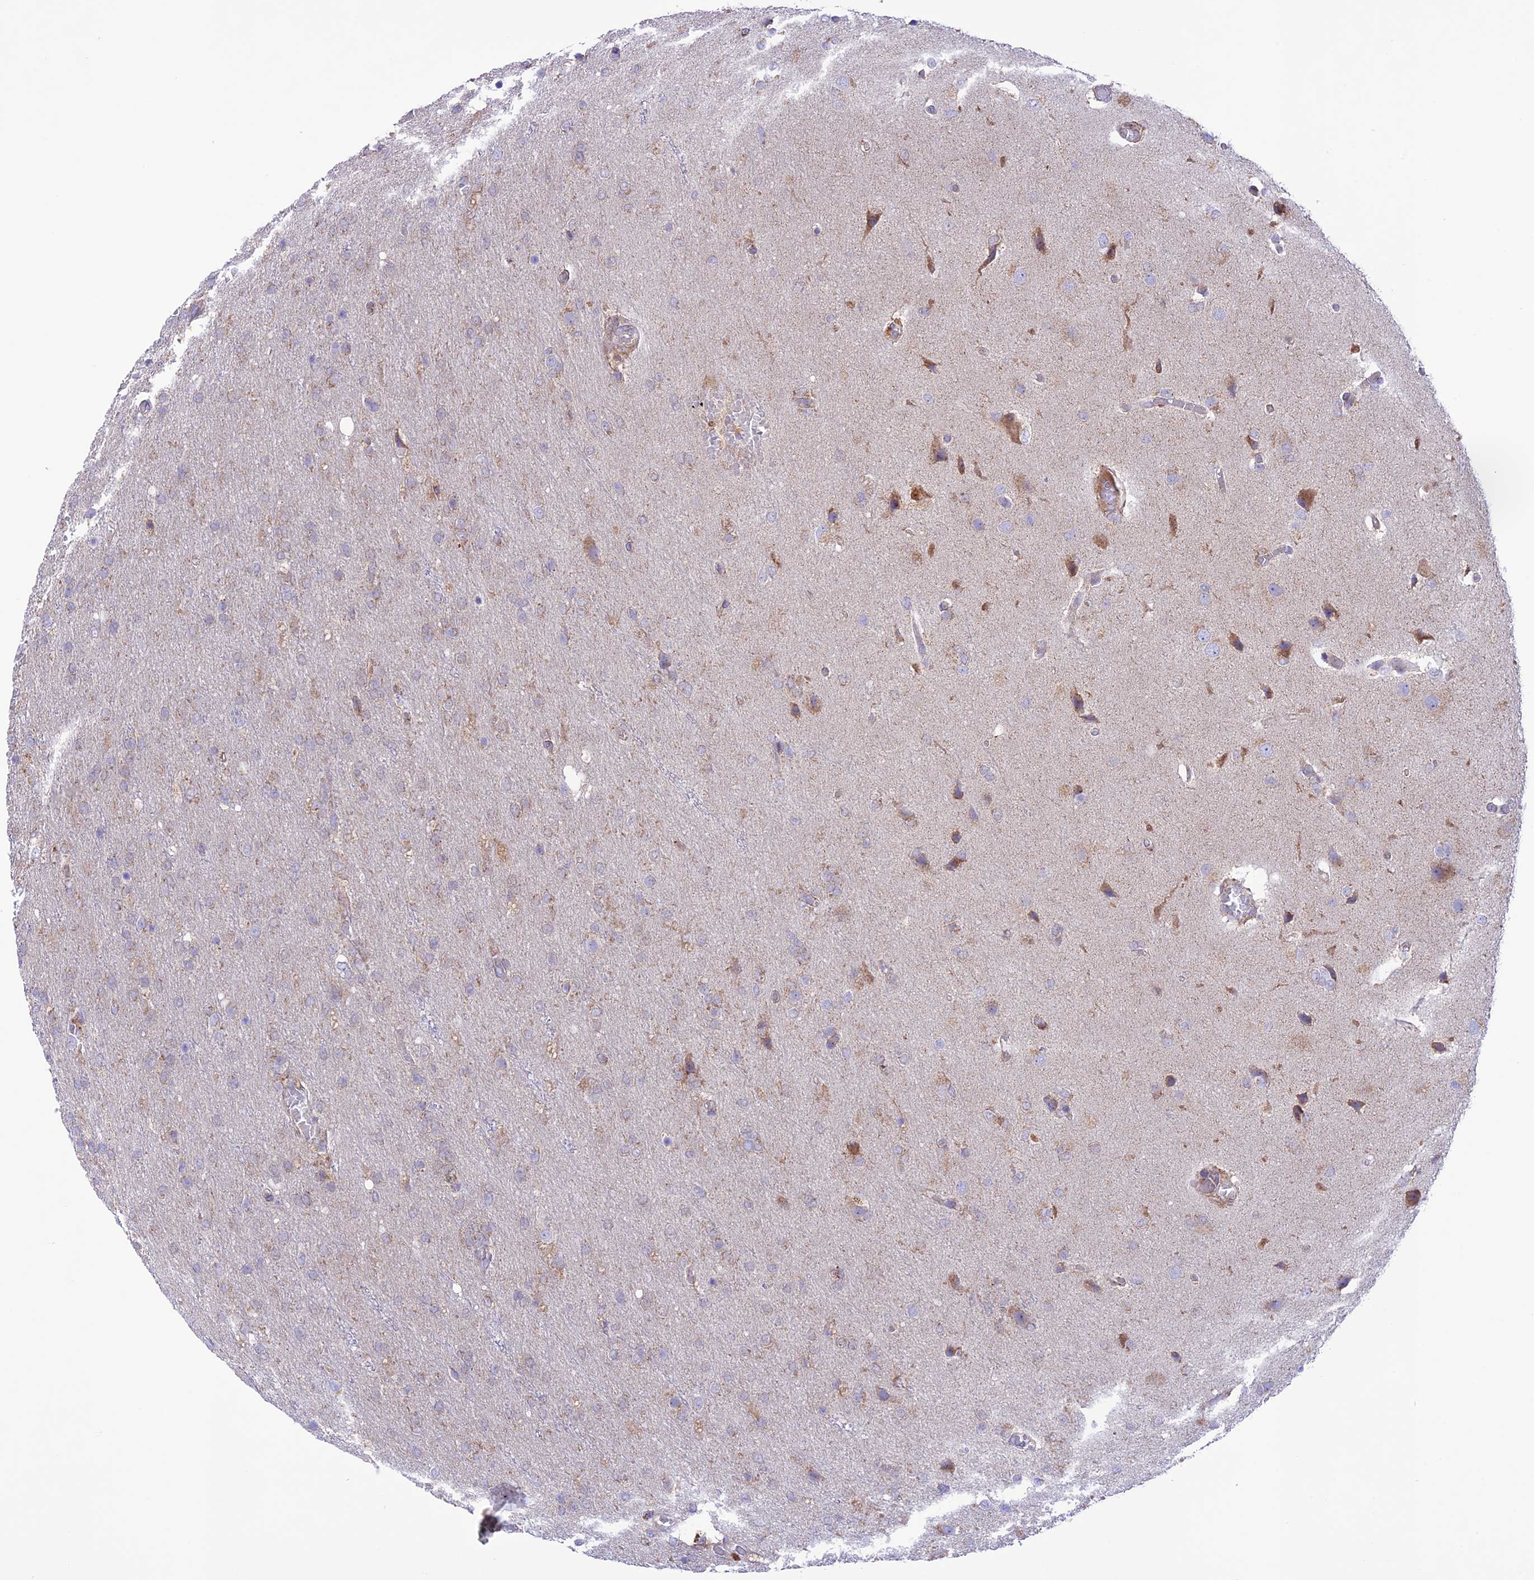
{"staining": {"intensity": "weak", "quantity": "<25%", "location": "cytoplasmic/membranous"}, "tissue": "glioma", "cell_type": "Tumor cells", "image_type": "cancer", "snomed": [{"axis": "morphology", "description": "Glioma, malignant, High grade"}, {"axis": "topography", "description": "Brain"}], "caption": "DAB (3,3'-diaminobenzidine) immunohistochemical staining of malignant glioma (high-grade) displays no significant expression in tumor cells.", "gene": "UAP1L1", "patient": {"sex": "female", "age": 74}}